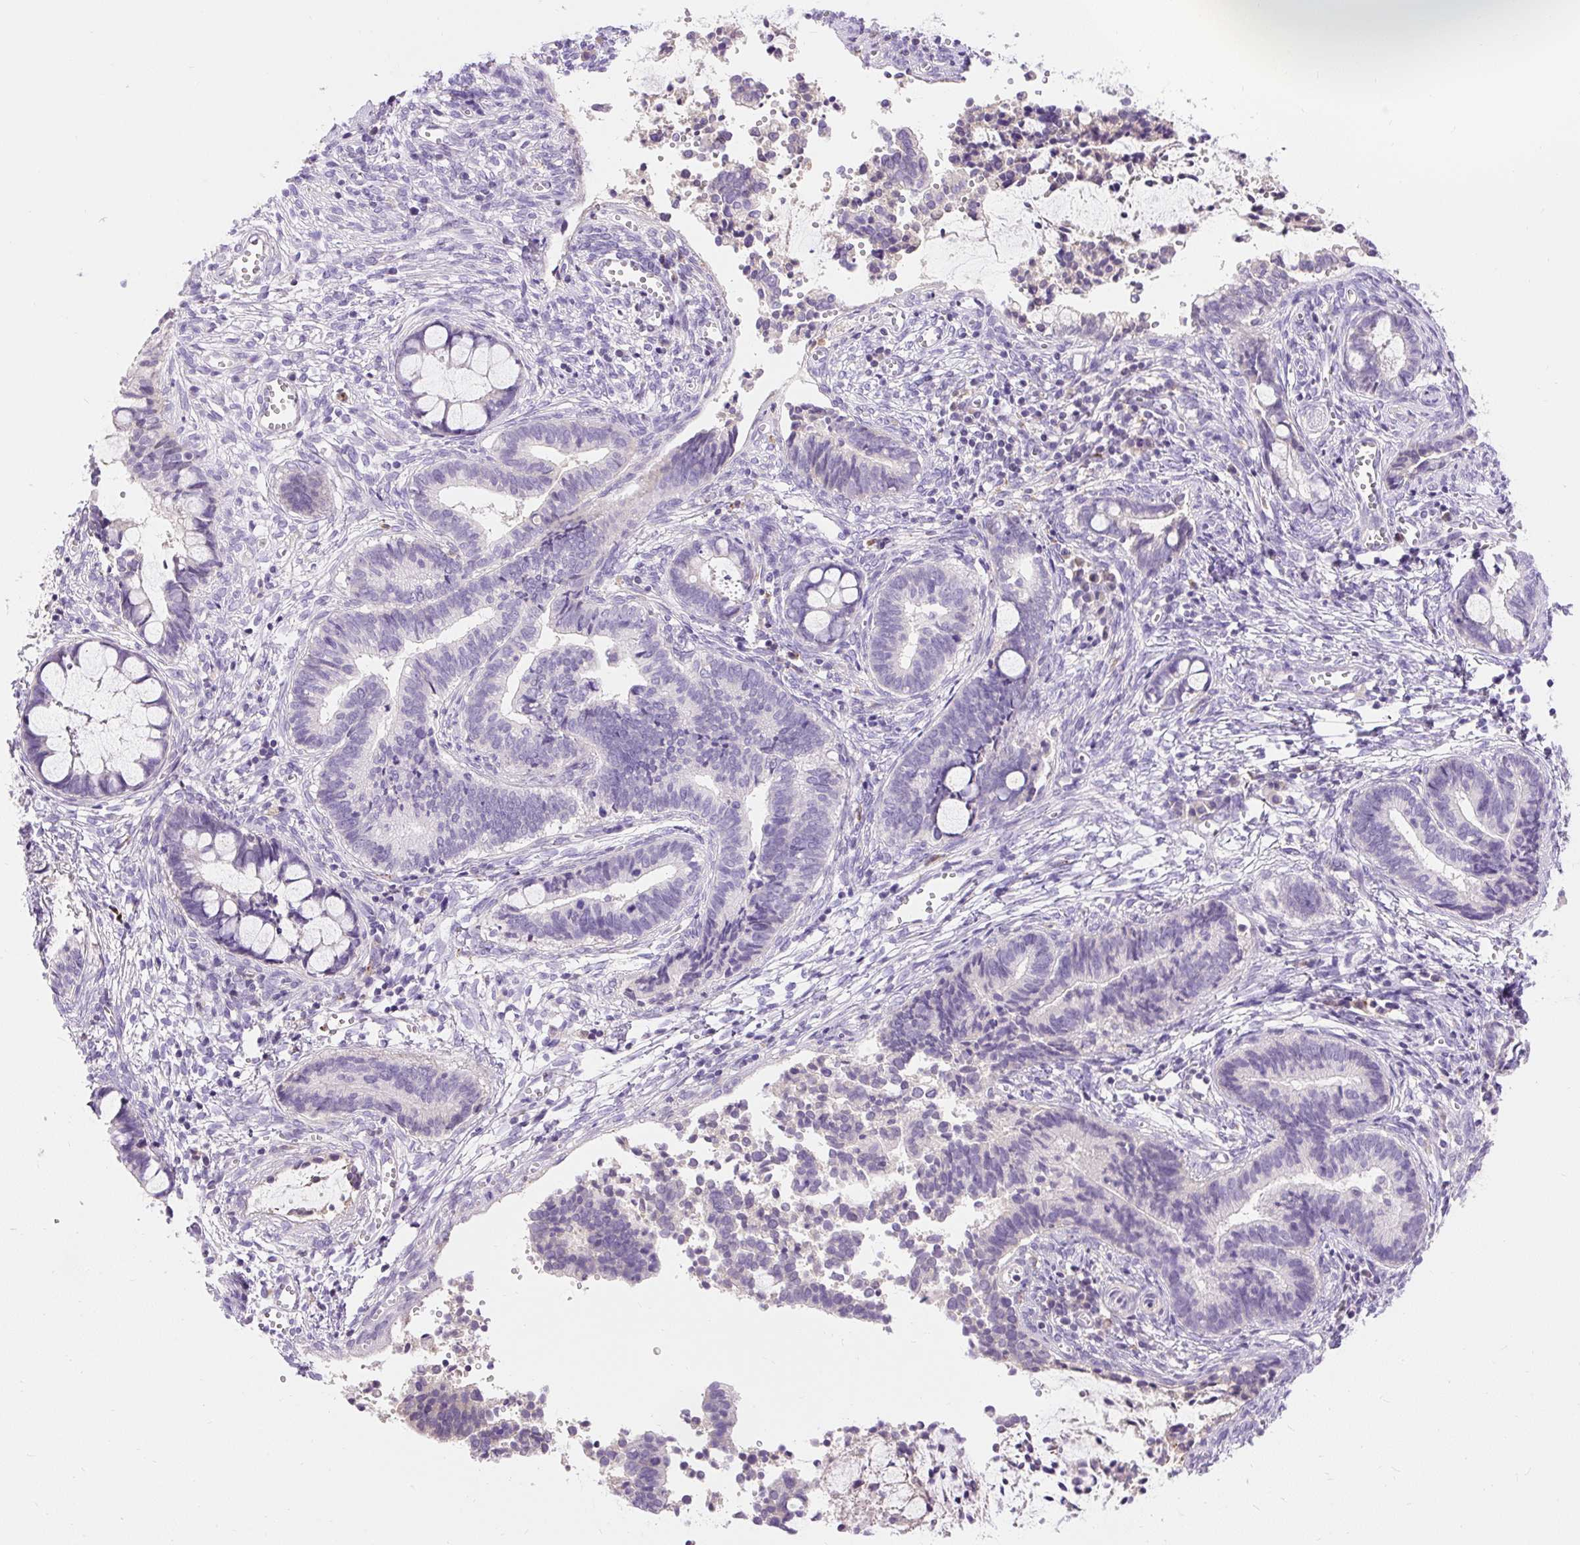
{"staining": {"intensity": "negative", "quantity": "none", "location": "none"}, "tissue": "cervical cancer", "cell_type": "Tumor cells", "image_type": "cancer", "snomed": [{"axis": "morphology", "description": "Adenocarcinoma, NOS"}, {"axis": "topography", "description": "Cervix"}], "caption": "Cervical cancer was stained to show a protein in brown. There is no significant expression in tumor cells.", "gene": "TMEM150C", "patient": {"sex": "female", "age": 44}}